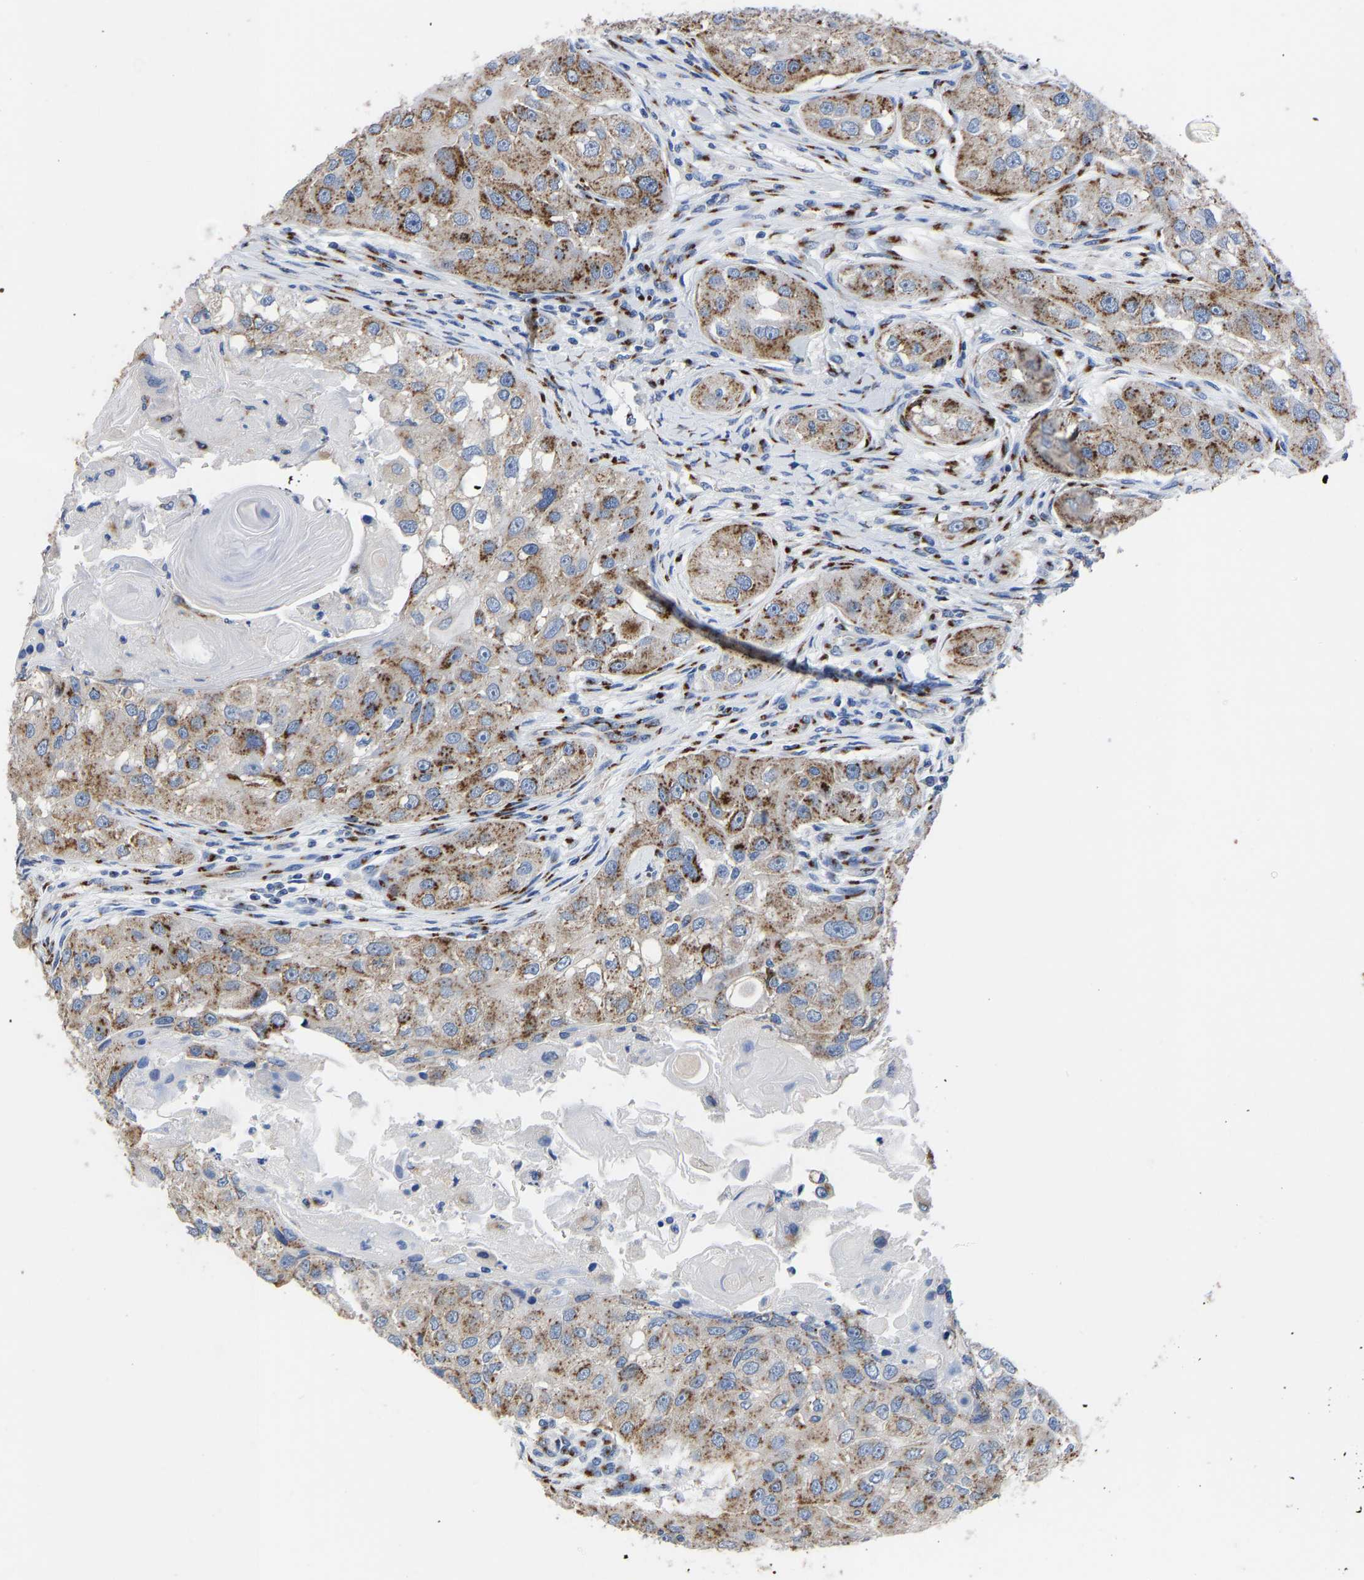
{"staining": {"intensity": "moderate", "quantity": ">75%", "location": "cytoplasmic/membranous"}, "tissue": "head and neck cancer", "cell_type": "Tumor cells", "image_type": "cancer", "snomed": [{"axis": "morphology", "description": "Normal tissue, NOS"}, {"axis": "morphology", "description": "Squamous cell carcinoma, NOS"}, {"axis": "topography", "description": "Skeletal muscle"}, {"axis": "topography", "description": "Head-Neck"}], "caption": "Protein staining of head and neck cancer (squamous cell carcinoma) tissue demonstrates moderate cytoplasmic/membranous expression in about >75% of tumor cells. Using DAB (brown) and hematoxylin (blue) stains, captured at high magnification using brightfield microscopy.", "gene": "TMEM87A", "patient": {"sex": "male", "age": 51}}